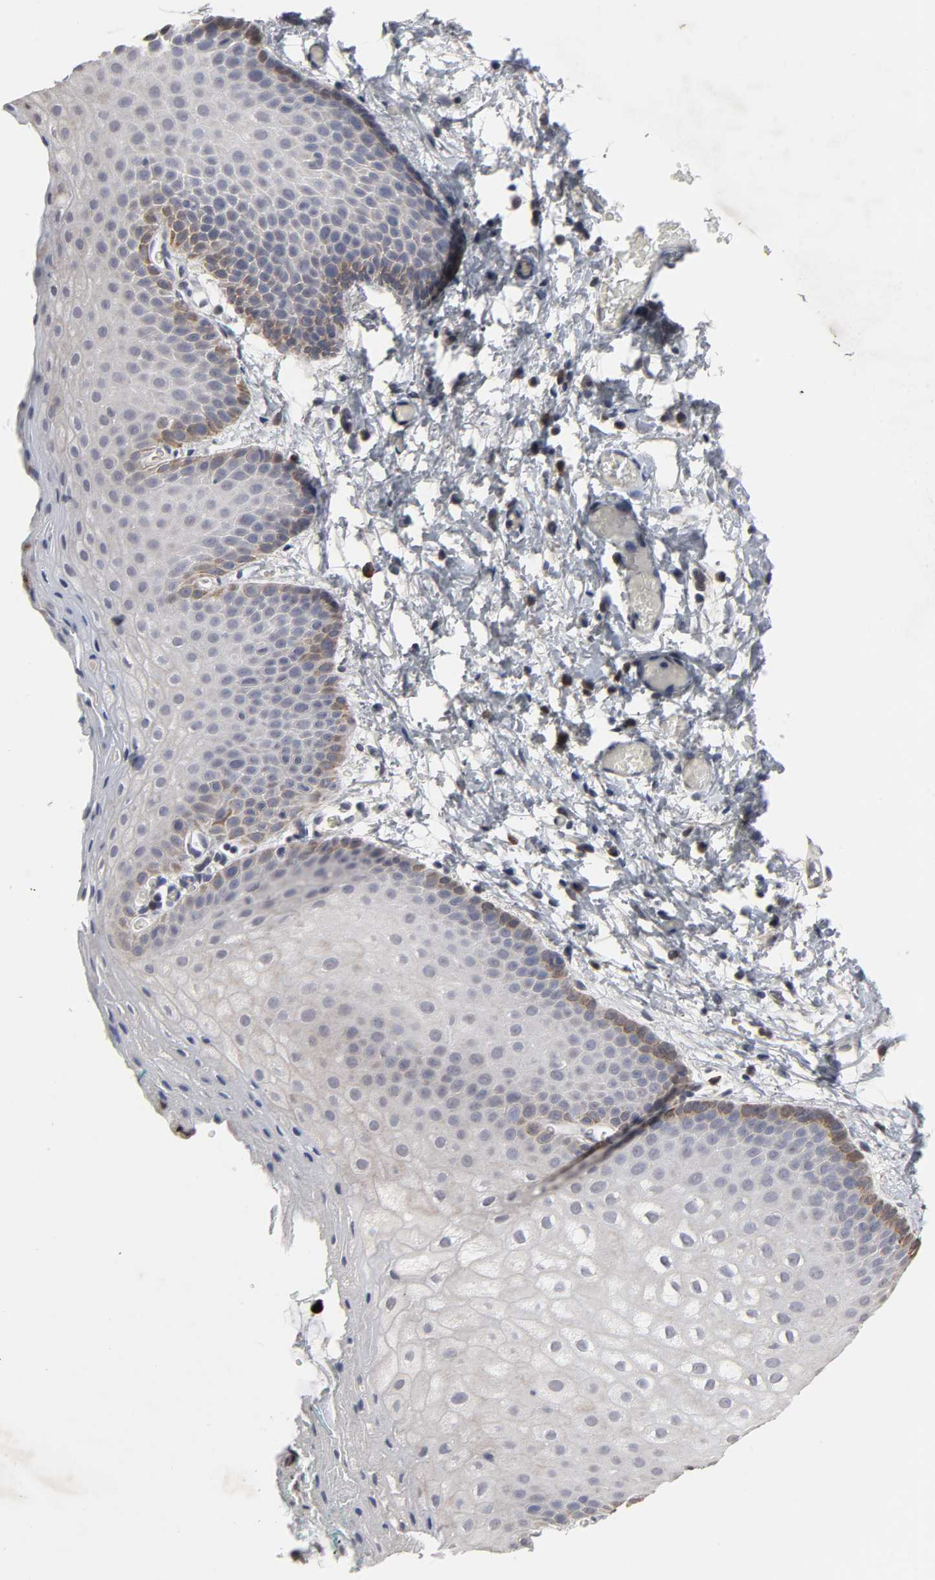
{"staining": {"intensity": "moderate", "quantity": "<25%", "location": "cytoplasmic/membranous"}, "tissue": "skin", "cell_type": "Epidermal cells", "image_type": "normal", "snomed": [{"axis": "morphology", "description": "Normal tissue, NOS"}, {"axis": "morphology", "description": "Hemorrhoids"}, {"axis": "morphology", "description": "Inflammation, NOS"}, {"axis": "topography", "description": "Anal"}], "caption": "Brown immunohistochemical staining in unremarkable skin demonstrates moderate cytoplasmic/membranous staining in about <25% of epidermal cells.", "gene": "HNF4A", "patient": {"sex": "male", "age": 60}}